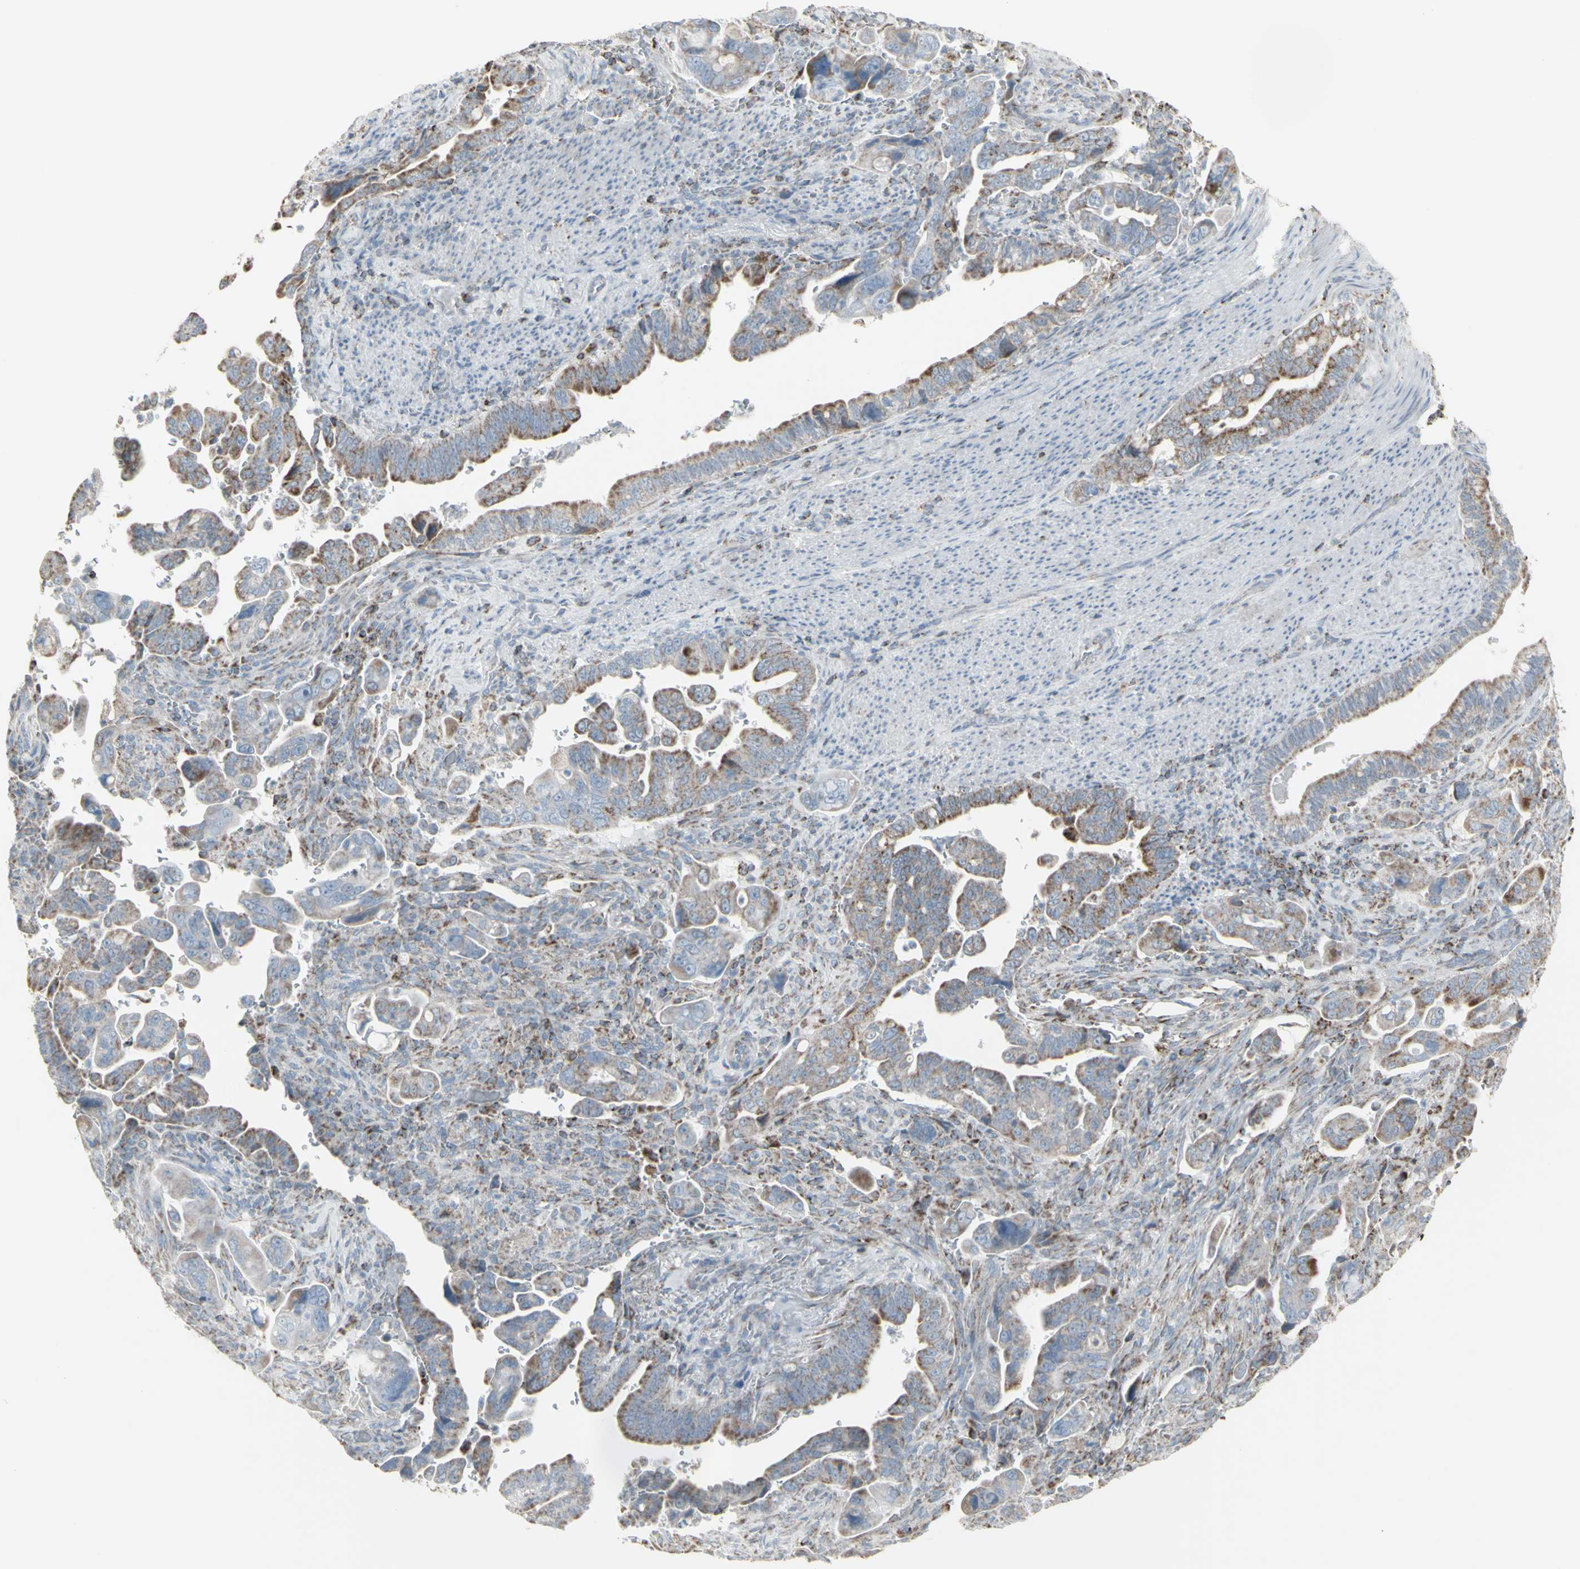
{"staining": {"intensity": "moderate", "quantity": "25%-75%", "location": "cytoplasmic/membranous"}, "tissue": "pancreatic cancer", "cell_type": "Tumor cells", "image_type": "cancer", "snomed": [{"axis": "morphology", "description": "Adenocarcinoma, NOS"}, {"axis": "topography", "description": "Pancreas"}], "caption": "Approximately 25%-75% of tumor cells in adenocarcinoma (pancreatic) exhibit moderate cytoplasmic/membranous protein positivity as visualized by brown immunohistochemical staining.", "gene": "PLGRKT", "patient": {"sex": "male", "age": 70}}